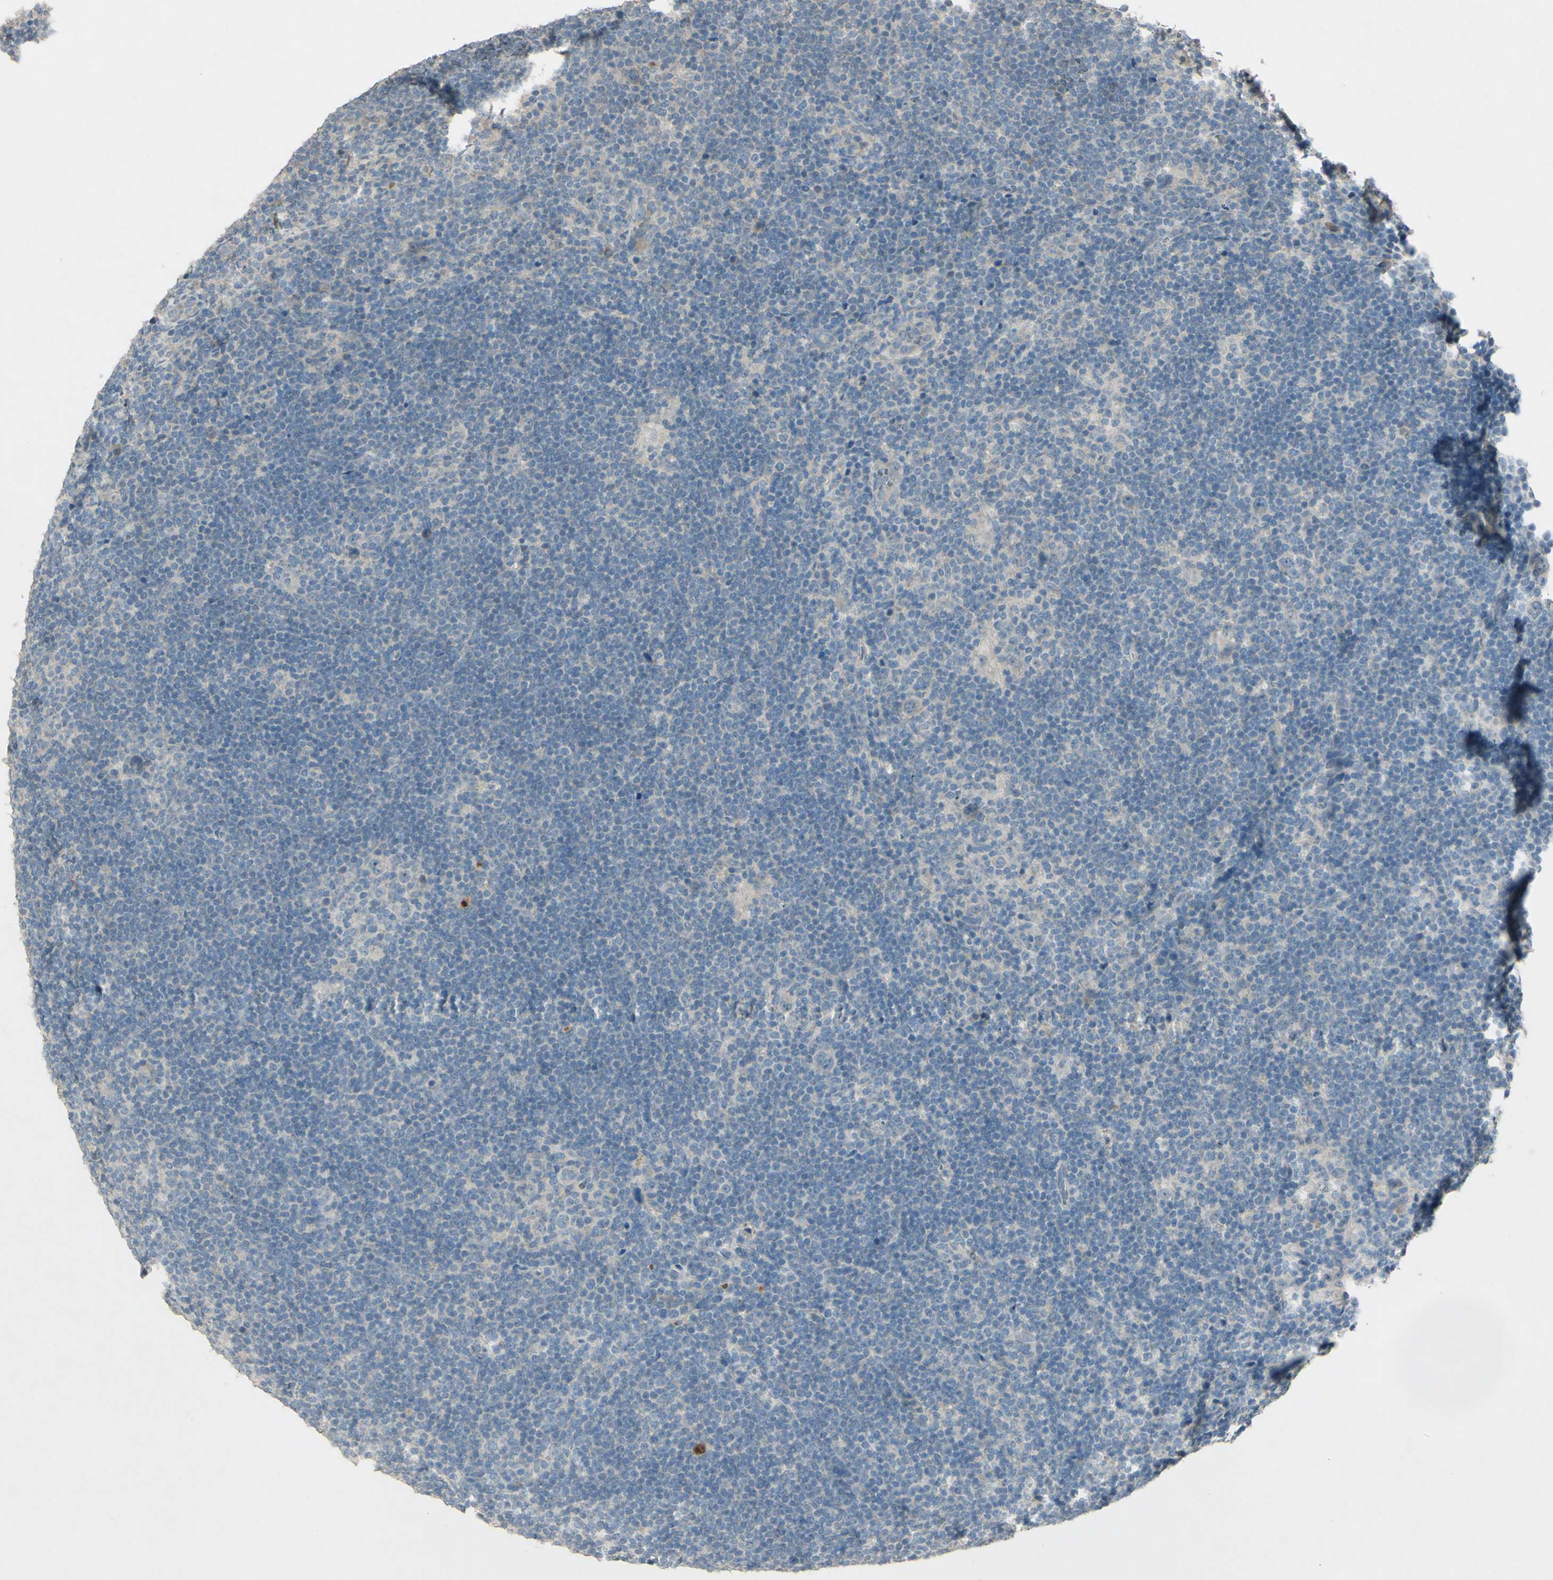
{"staining": {"intensity": "negative", "quantity": "none", "location": "none"}, "tissue": "lymphoma", "cell_type": "Tumor cells", "image_type": "cancer", "snomed": [{"axis": "morphology", "description": "Hodgkin's disease, NOS"}, {"axis": "topography", "description": "Lymph node"}], "caption": "Human Hodgkin's disease stained for a protein using immunohistochemistry (IHC) demonstrates no expression in tumor cells.", "gene": "TIMM21", "patient": {"sex": "female", "age": 57}}